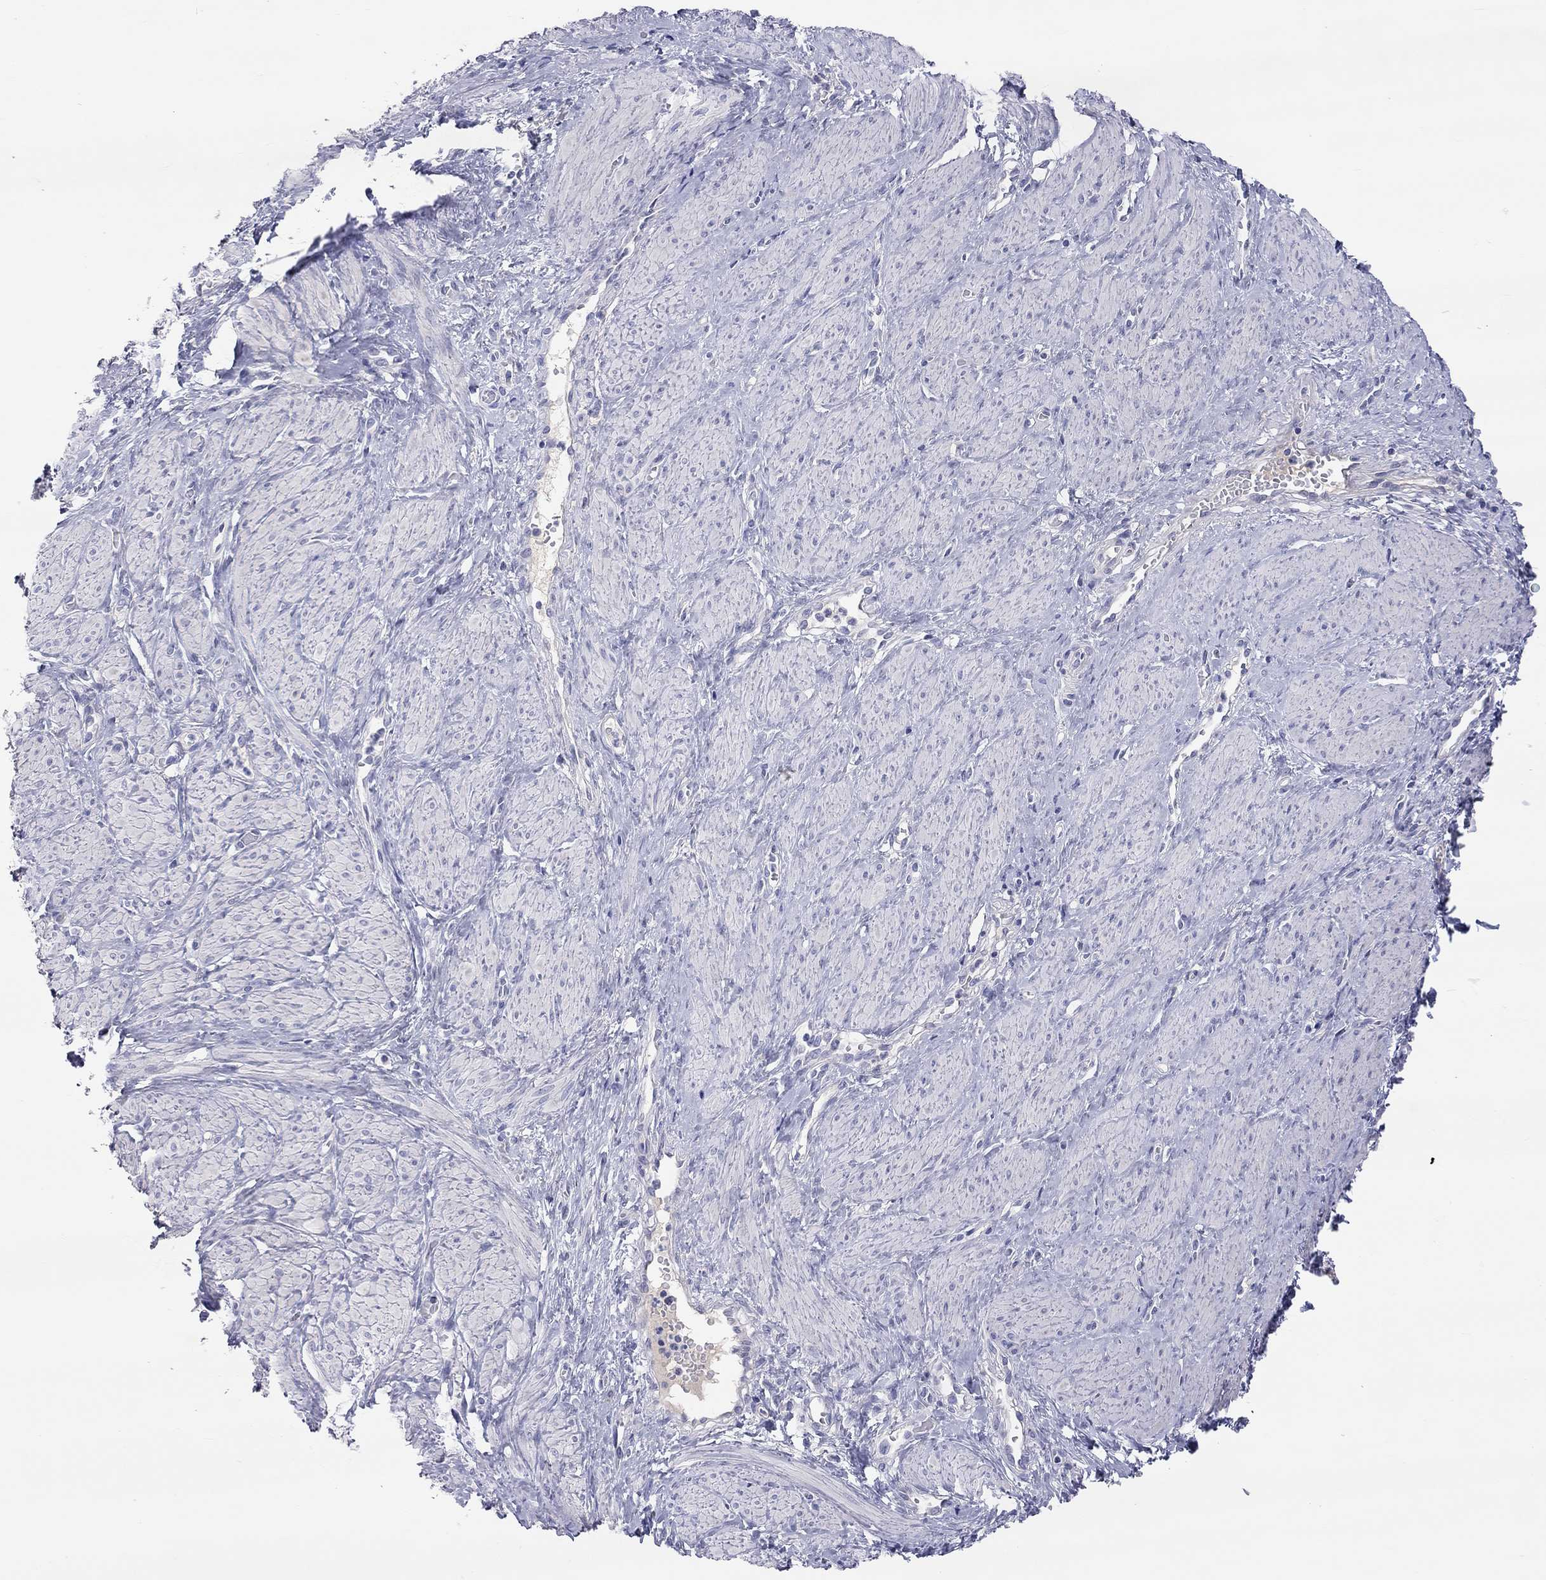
{"staining": {"intensity": "negative", "quantity": "none", "location": "none"}, "tissue": "smooth muscle", "cell_type": "Smooth muscle cells", "image_type": "normal", "snomed": [{"axis": "morphology", "description": "Normal tissue, NOS"}, {"axis": "topography", "description": "Smooth muscle"}, {"axis": "topography", "description": "Uterus"}], "caption": "The image reveals no staining of smooth muscle cells in unremarkable smooth muscle. (Immunohistochemistry (ihc), brightfield microscopy, high magnification).", "gene": "ST7L", "patient": {"sex": "female", "age": 39}}